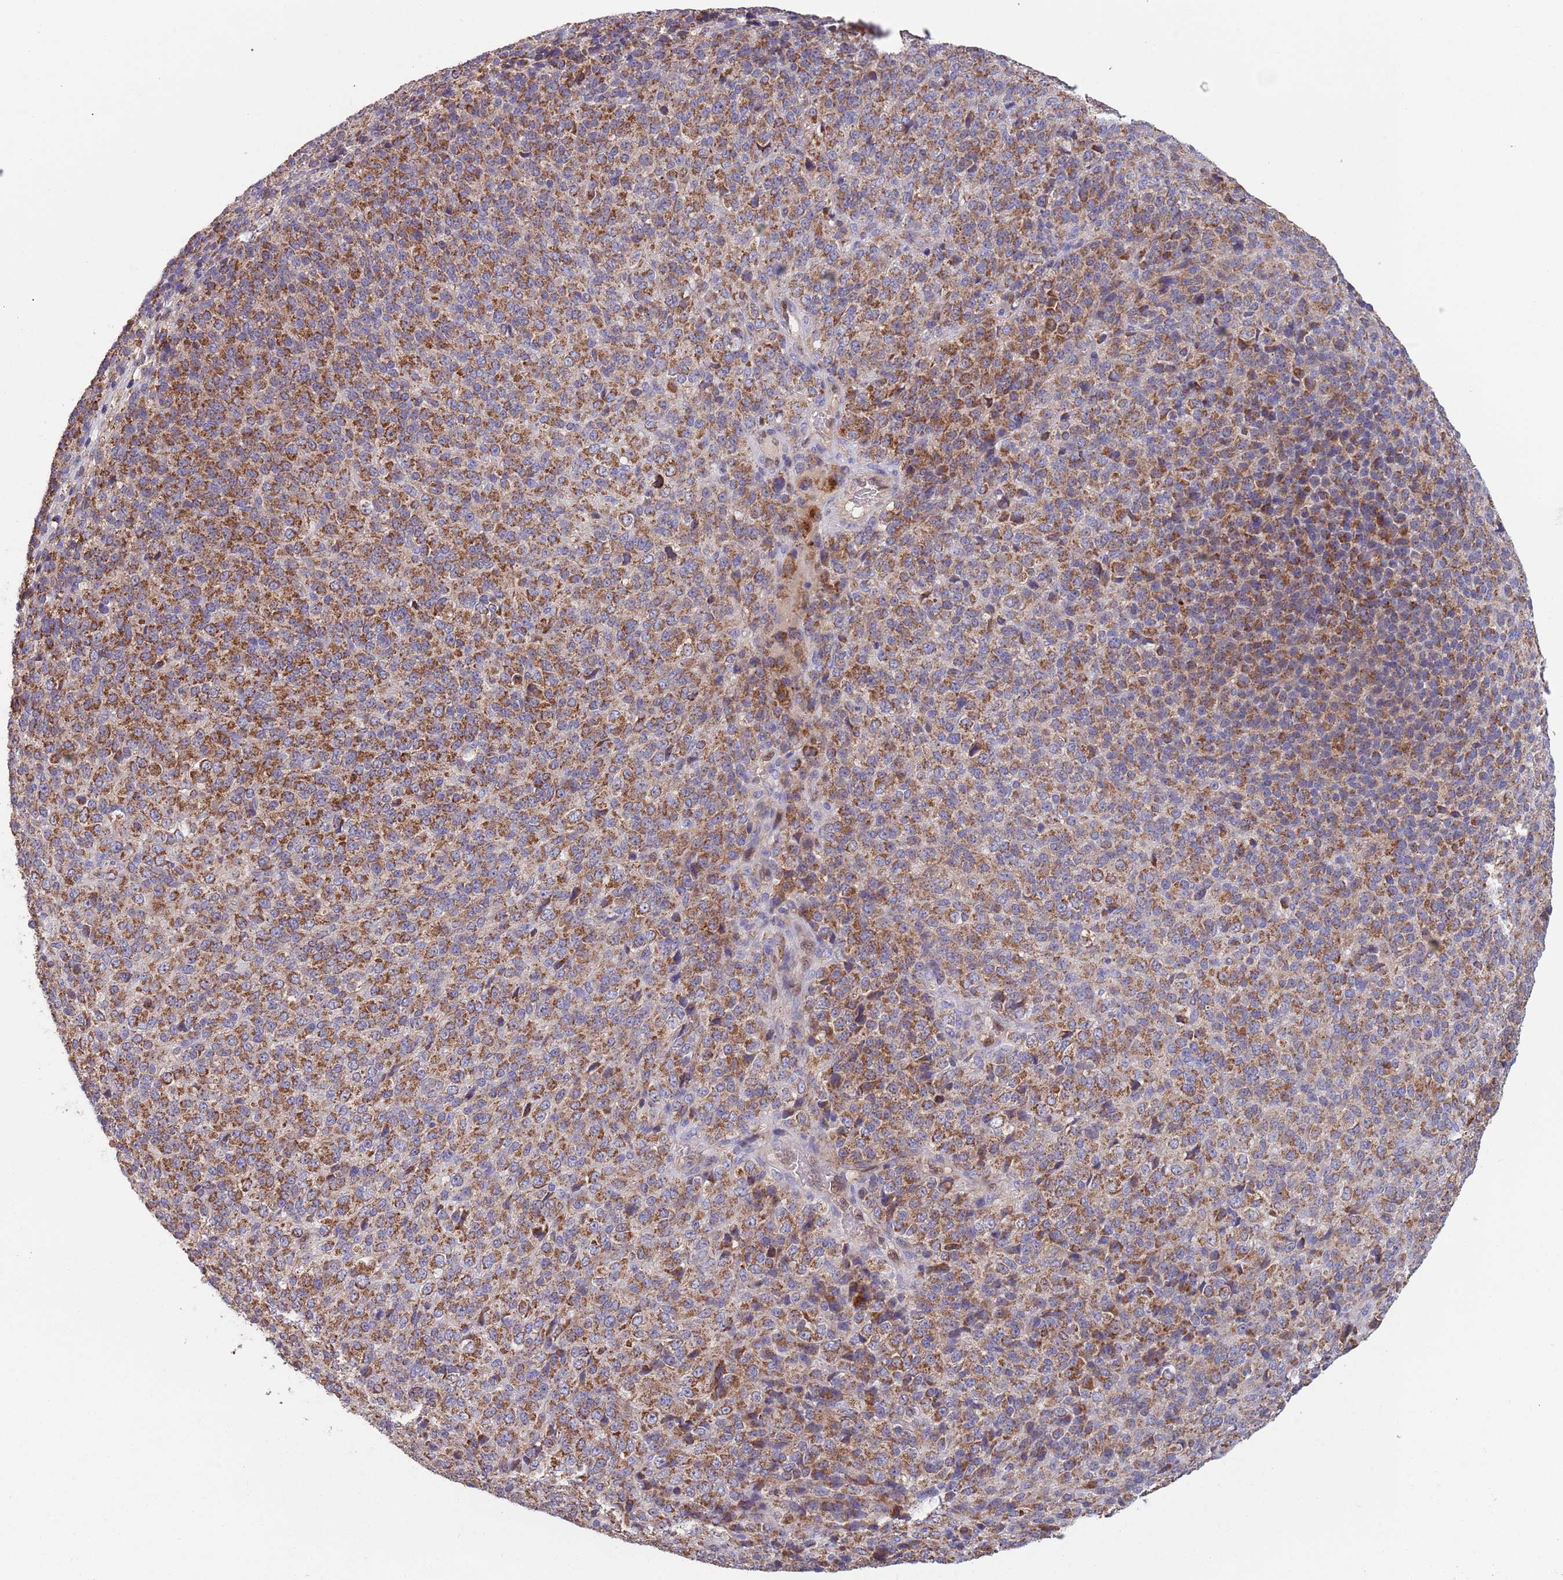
{"staining": {"intensity": "moderate", "quantity": ">75%", "location": "cytoplasmic/membranous"}, "tissue": "melanoma", "cell_type": "Tumor cells", "image_type": "cancer", "snomed": [{"axis": "morphology", "description": "Malignant melanoma, Metastatic site"}, {"axis": "topography", "description": "Brain"}], "caption": "Malignant melanoma (metastatic site) tissue displays moderate cytoplasmic/membranous staining in about >75% of tumor cells", "gene": "DDT", "patient": {"sex": "female", "age": 56}}